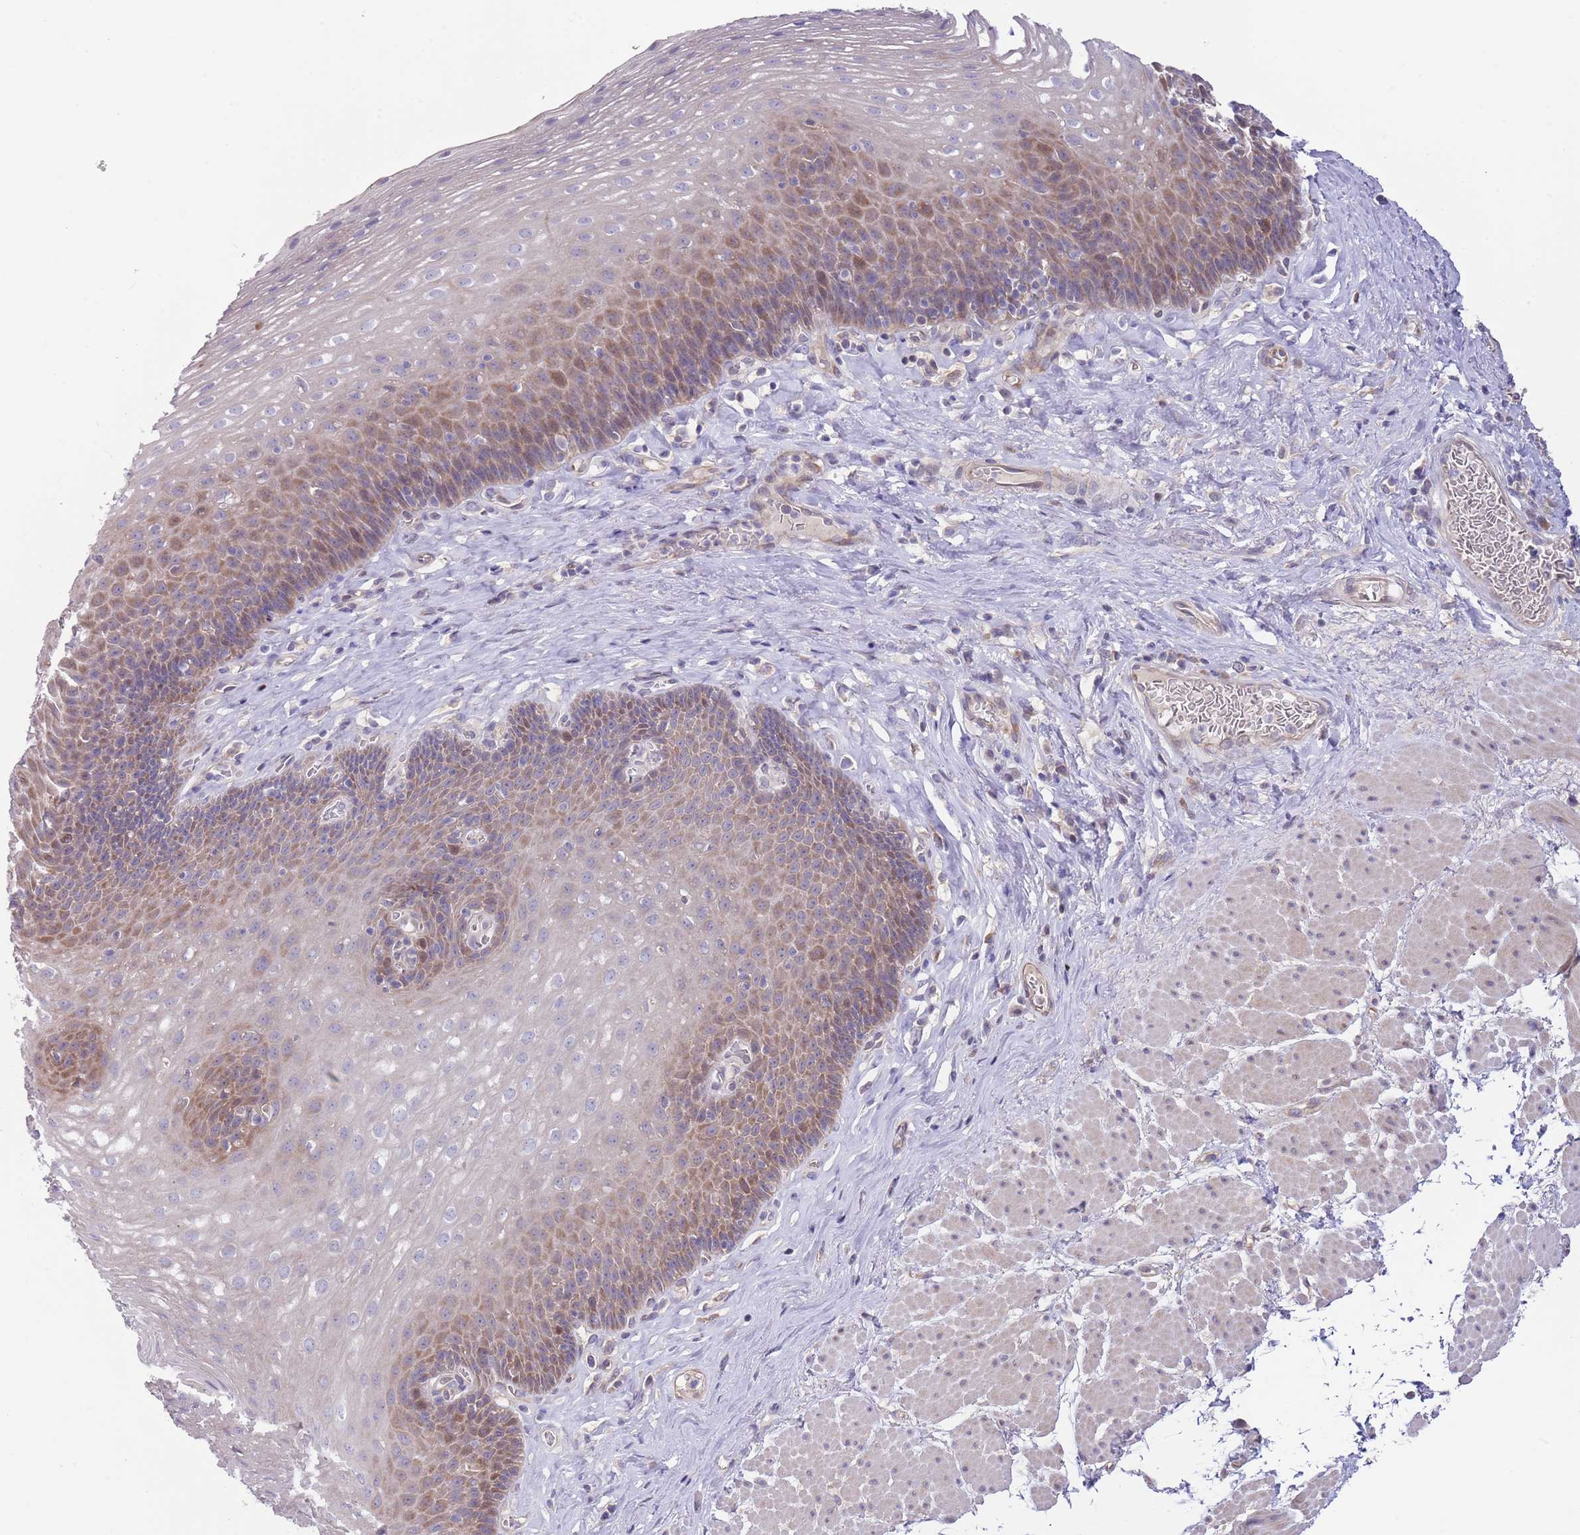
{"staining": {"intensity": "moderate", "quantity": "25%-75%", "location": "cytoplasmic/membranous"}, "tissue": "esophagus", "cell_type": "Squamous epithelial cells", "image_type": "normal", "snomed": [{"axis": "morphology", "description": "Normal tissue, NOS"}, {"axis": "topography", "description": "Esophagus"}], "caption": "Esophagus stained for a protein demonstrates moderate cytoplasmic/membranous positivity in squamous epithelial cells. Using DAB (brown) and hematoxylin (blue) stains, captured at high magnification using brightfield microscopy.", "gene": "CABYR", "patient": {"sex": "female", "age": 66}}